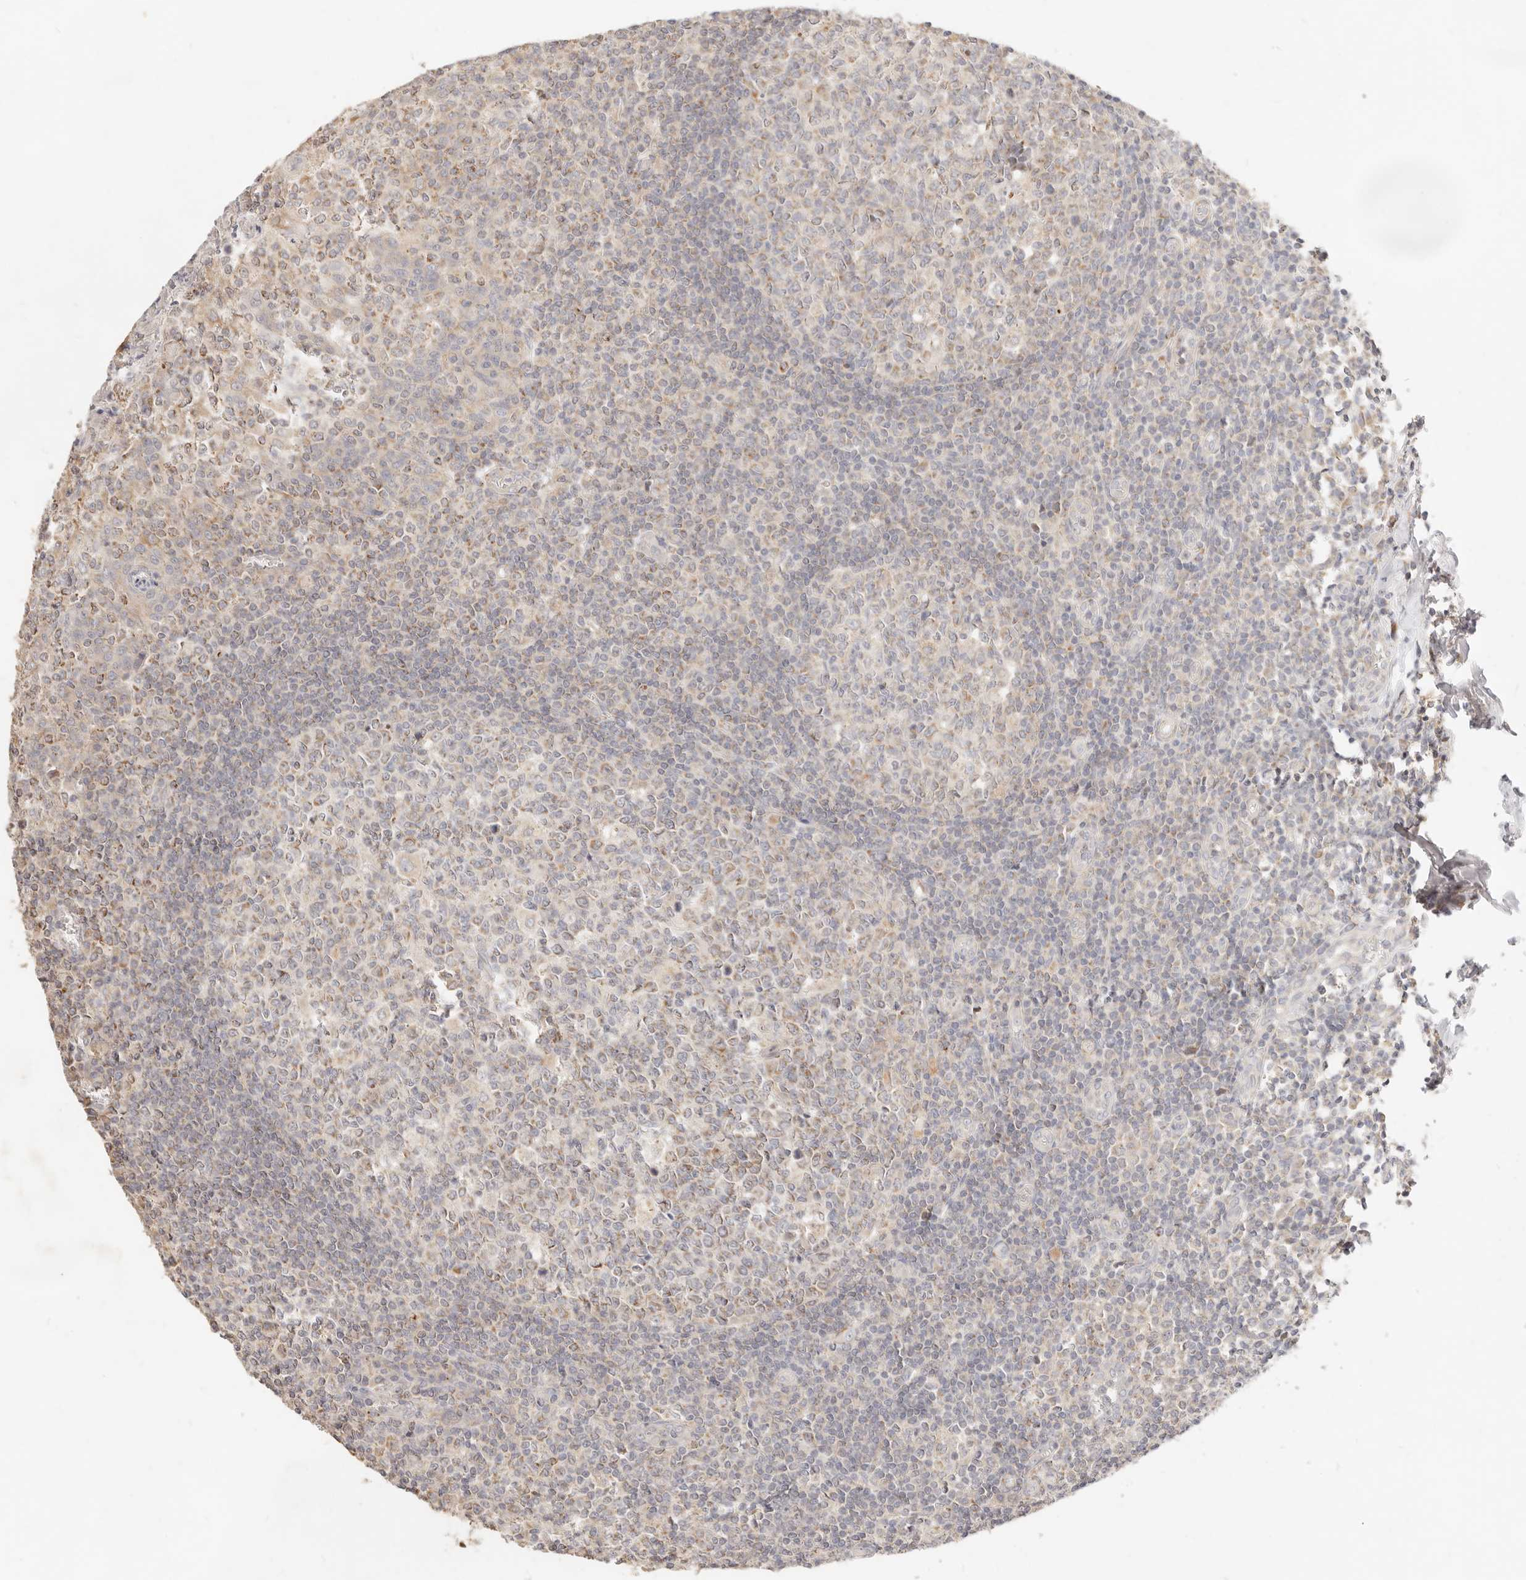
{"staining": {"intensity": "moderate", "quantity": "25%-75%", "location": "cytoplasmic/membranous"}, "tissue": "tonsil", "cell_type": "Germinal center cells", "image_type": "normal", "snomed": [{"axis": "morphology", "description": "Normal tissue, NOS"}, {"axis": "topography", "description": "Tonsil"}], "caption": "A medium amount of moderate cytoplasmic/membranous expression is identified in approximately 25%-75% of germinal center cells in normal tonsil. The protein of interest is stained brown, and the nuclei are stained in blue (DAB IHC with brightfield microscopy, high magnification).", "gene": "RUBCNL", "patient": {"sex": "female", "age": 19}}